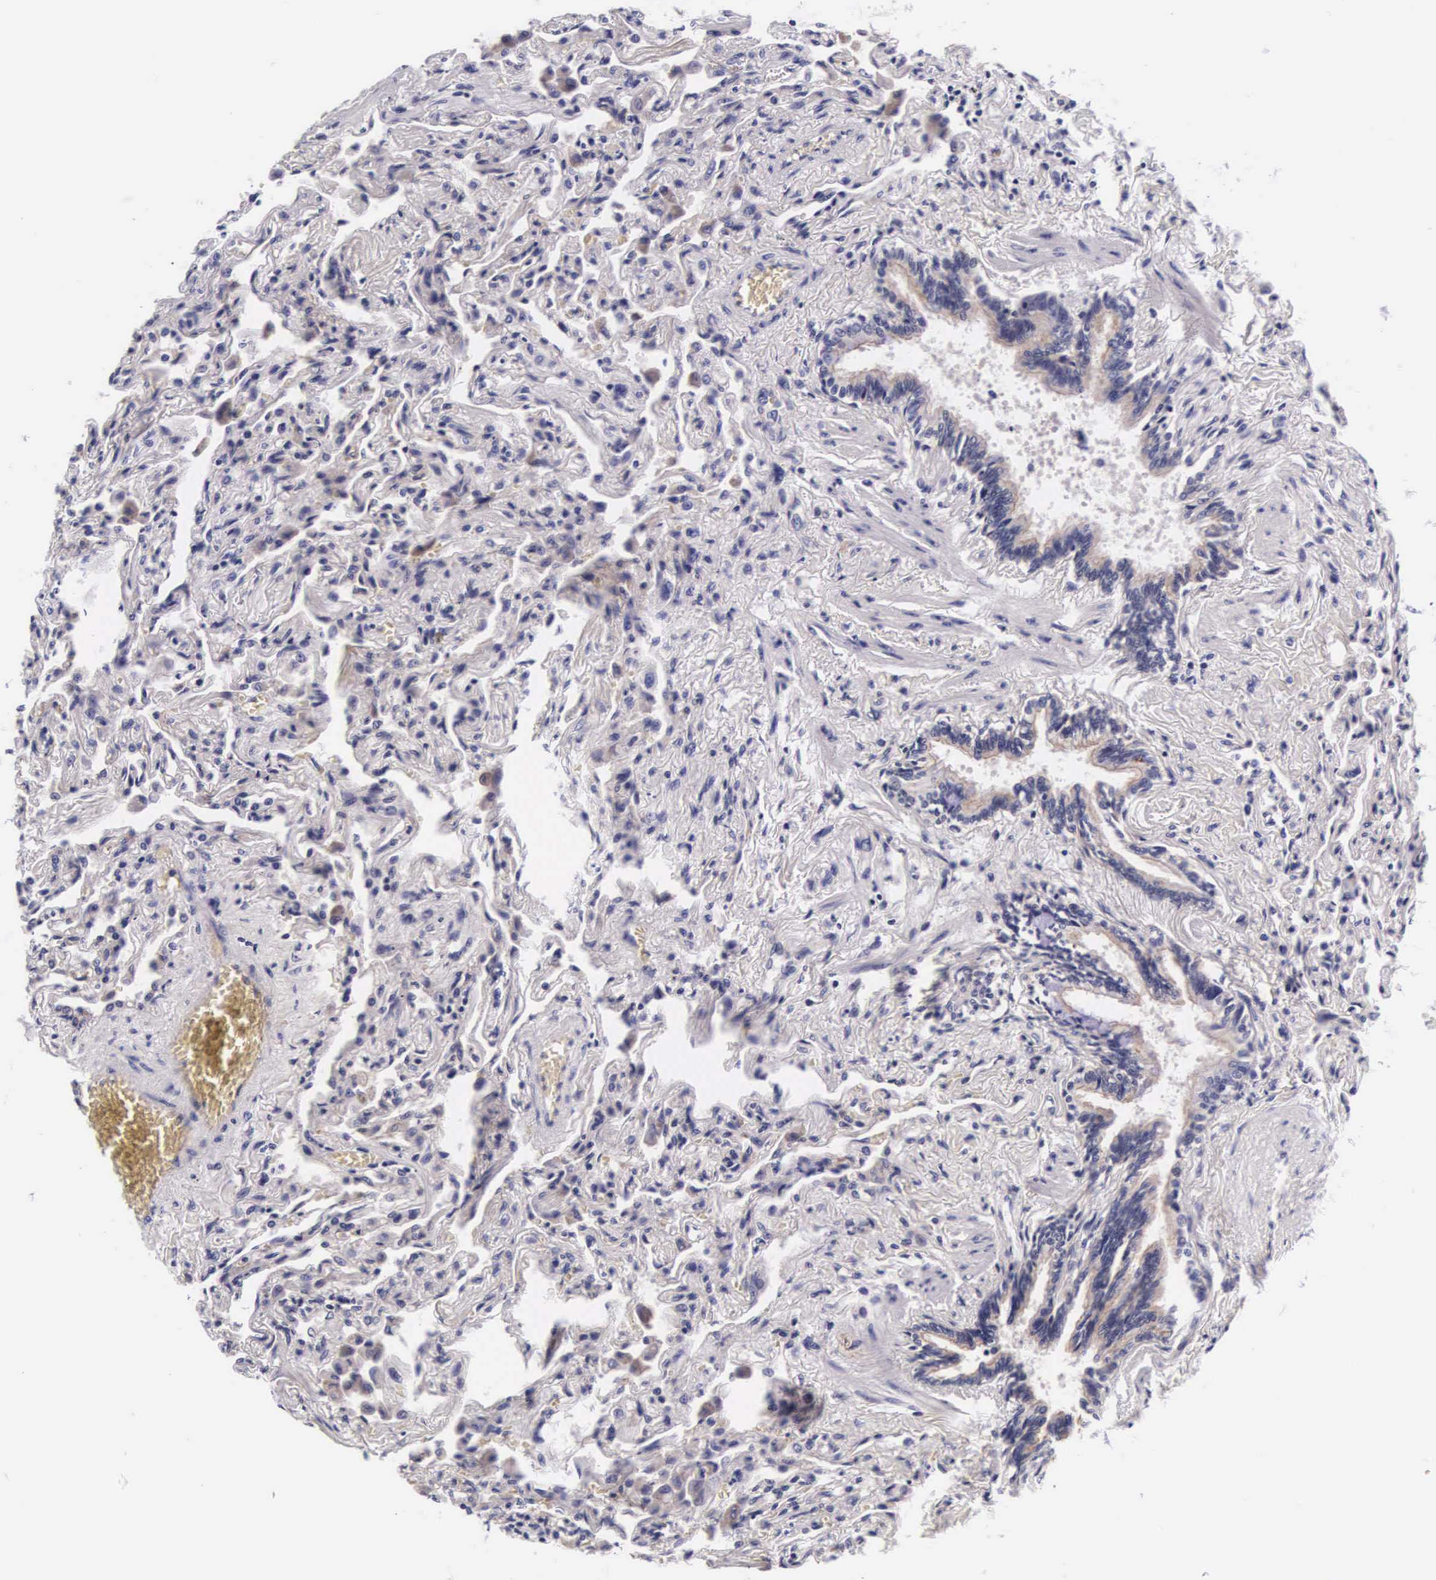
{"staining": {"intensity": "negative", "quantity": "none", "location": "none"}, "tissue": "lung", "cell_type": "Alveolar cells", "image_type": "normal", "snomed": [{"axis": "morphology", "description": "Normal tissue, NOS"}, {"axis": "topography", "description": "Lung"}], "caption": "DAB (3,3'-diaminobenzidine) immunohistochemical staining of unremarkable human lung displays no significant expression in alveolar cells.", "gene": "PHETA2", "patient": {"sex": "male", "age": 73}}